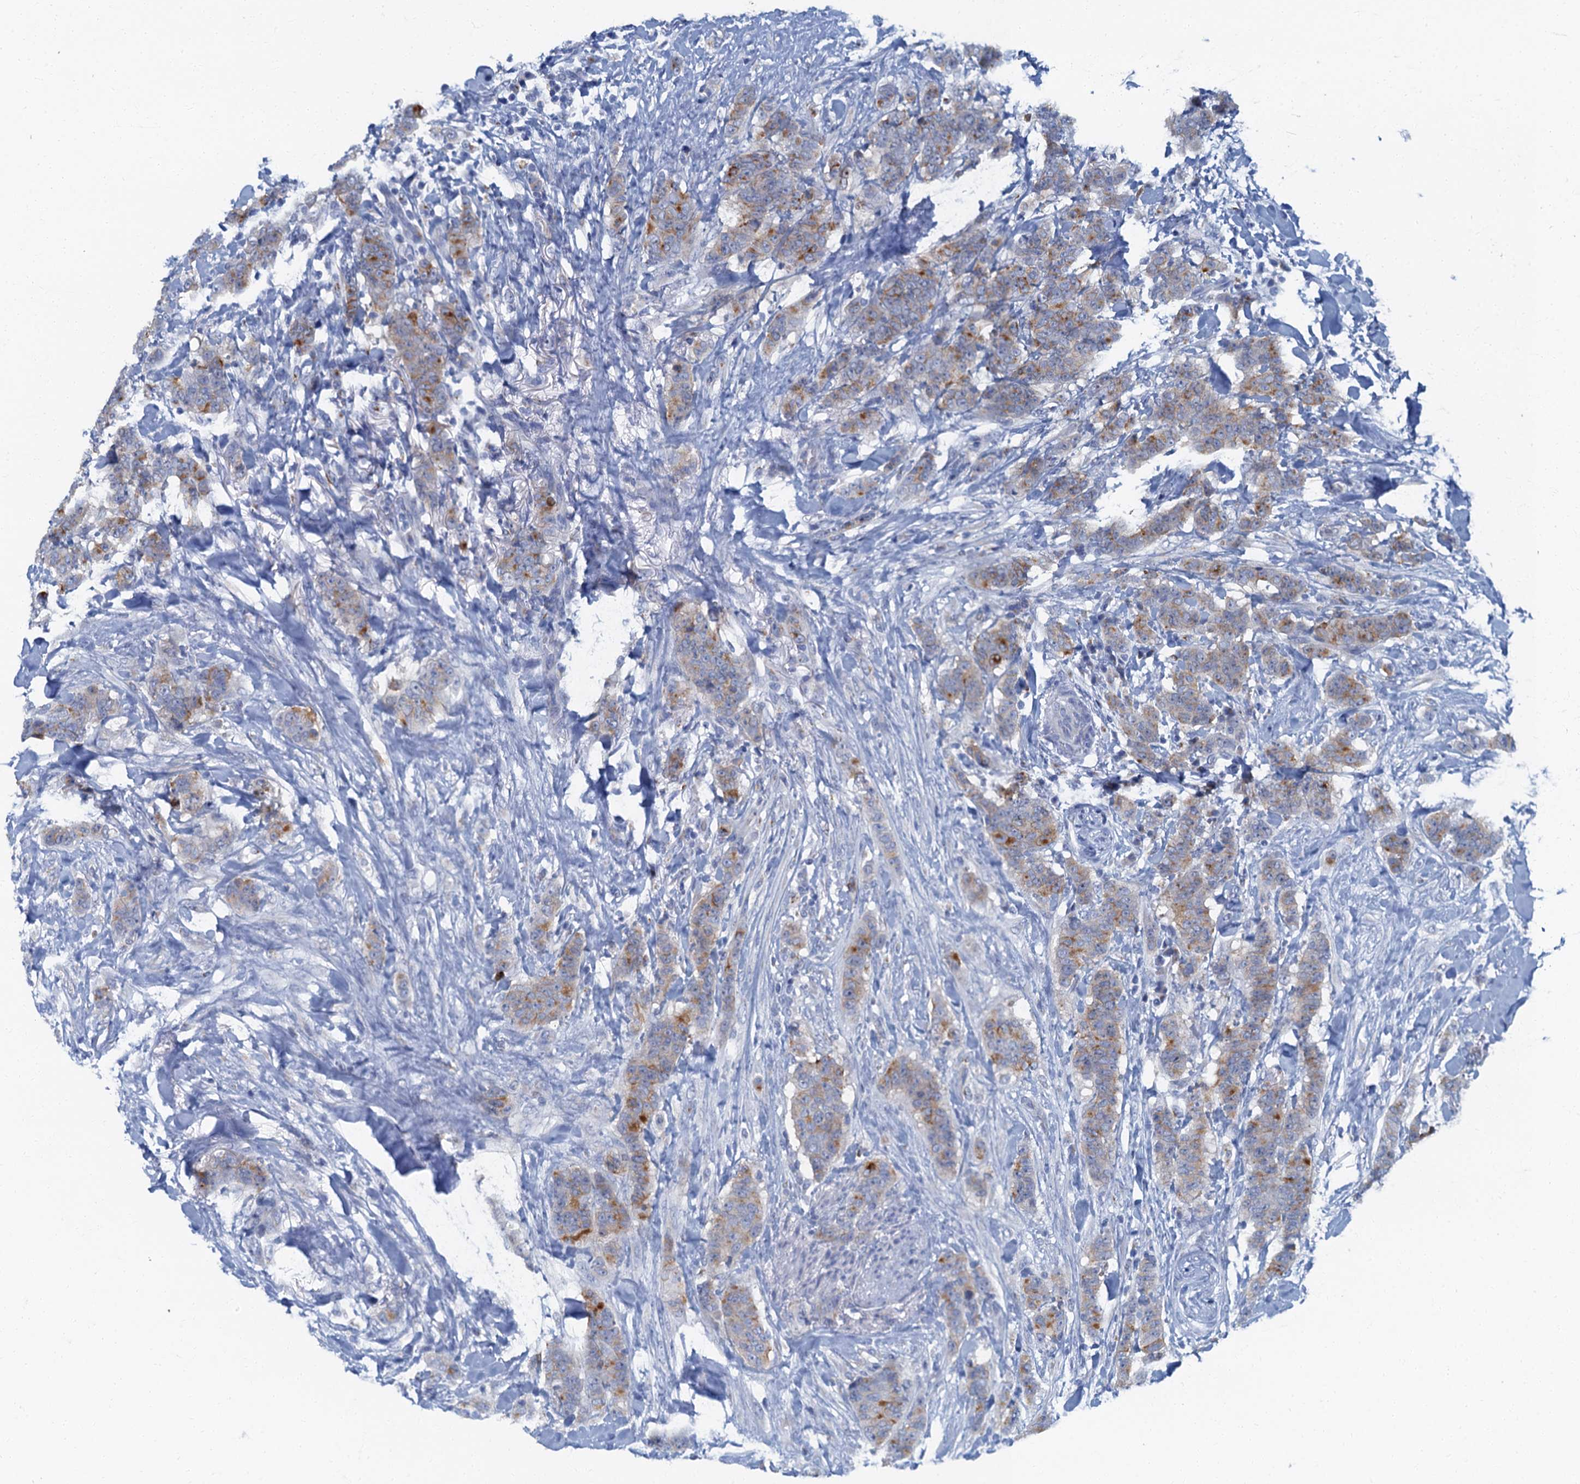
{"staining": {"intensity": "moderate", "quantity": "<25%", "location": "cytoplasmic/membranous"}, "tissue": "breast cancer", "cell_type": "Tumor cells", "image_type": "cancer", "snomed": [{"axis": "morphology", "description": "Duct carcinoma"}, {"axis": "topography", "description": "Breast"}], "caption": "Breast cancer (infiltrating ductal carcinoma) tissue reveals moderate cytoplasmic/membranous staining in about <25% of tumor cells, visualized by immunohistochemistry.", "gene": "LYPD3", "patient": {"sex": "female", "age": 40}}